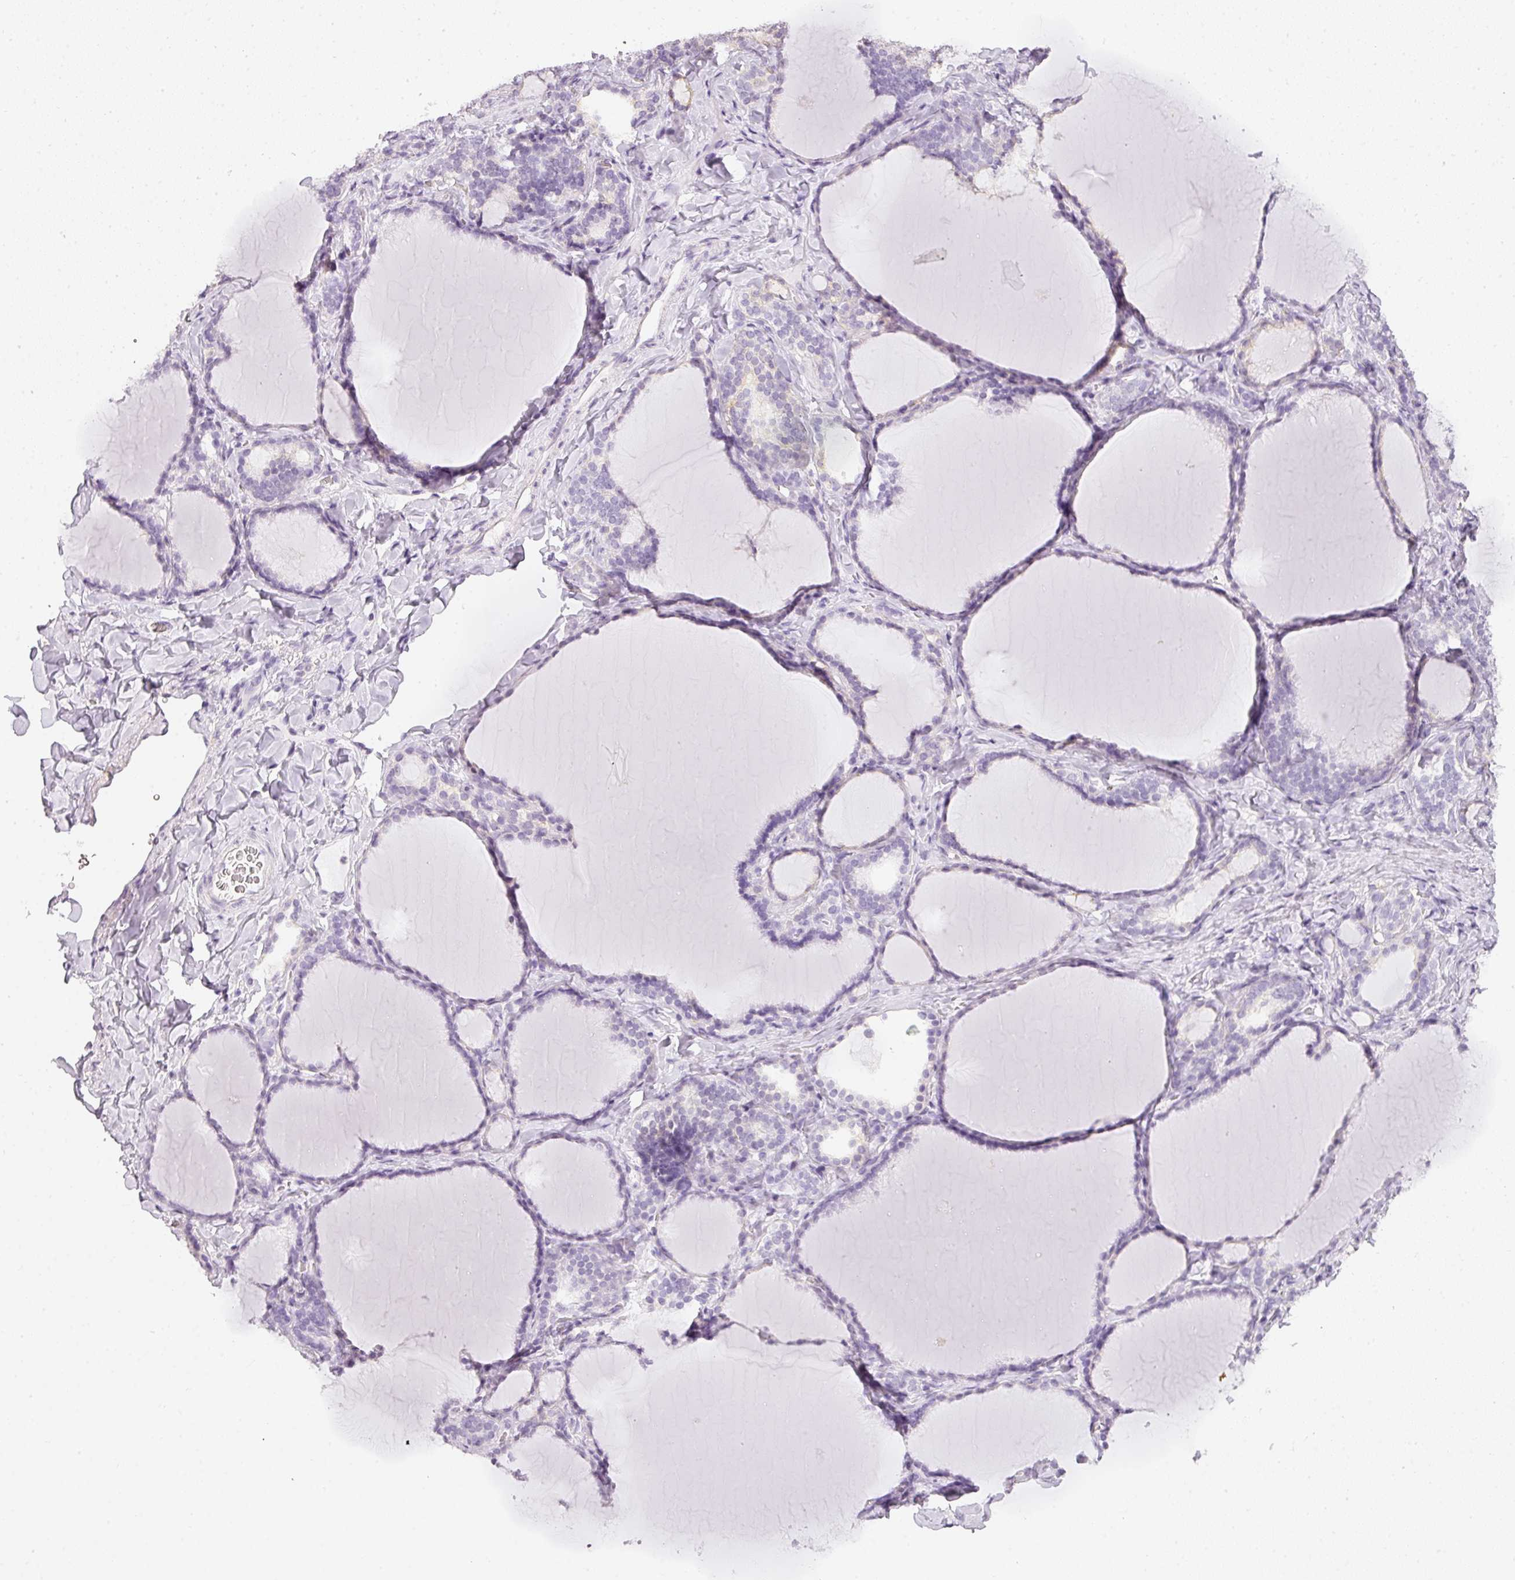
{"staining": {"intensity": "negative", "quantity": "none", "location": "none"}, "tissue": "thyroid gland", "cell_type": "Glandular cells", "image_type": "normal", "snomed": [{"axis": "morphology", "description": "Normal tissue, NOS"}, {"axis": "topography", "description": "Thyroid gland"}], "caption": "Glandular cells show no significant protein positivity in unremarkable thyroid gland. Brightfield microscopy of IHC stained with DAB (3,3'-diaminobenzidine) (brown) and hematoxylin (blue), captured at high magnification.", "gene": "TMEM42", "patient": {"sex": "female", "age": 31}}